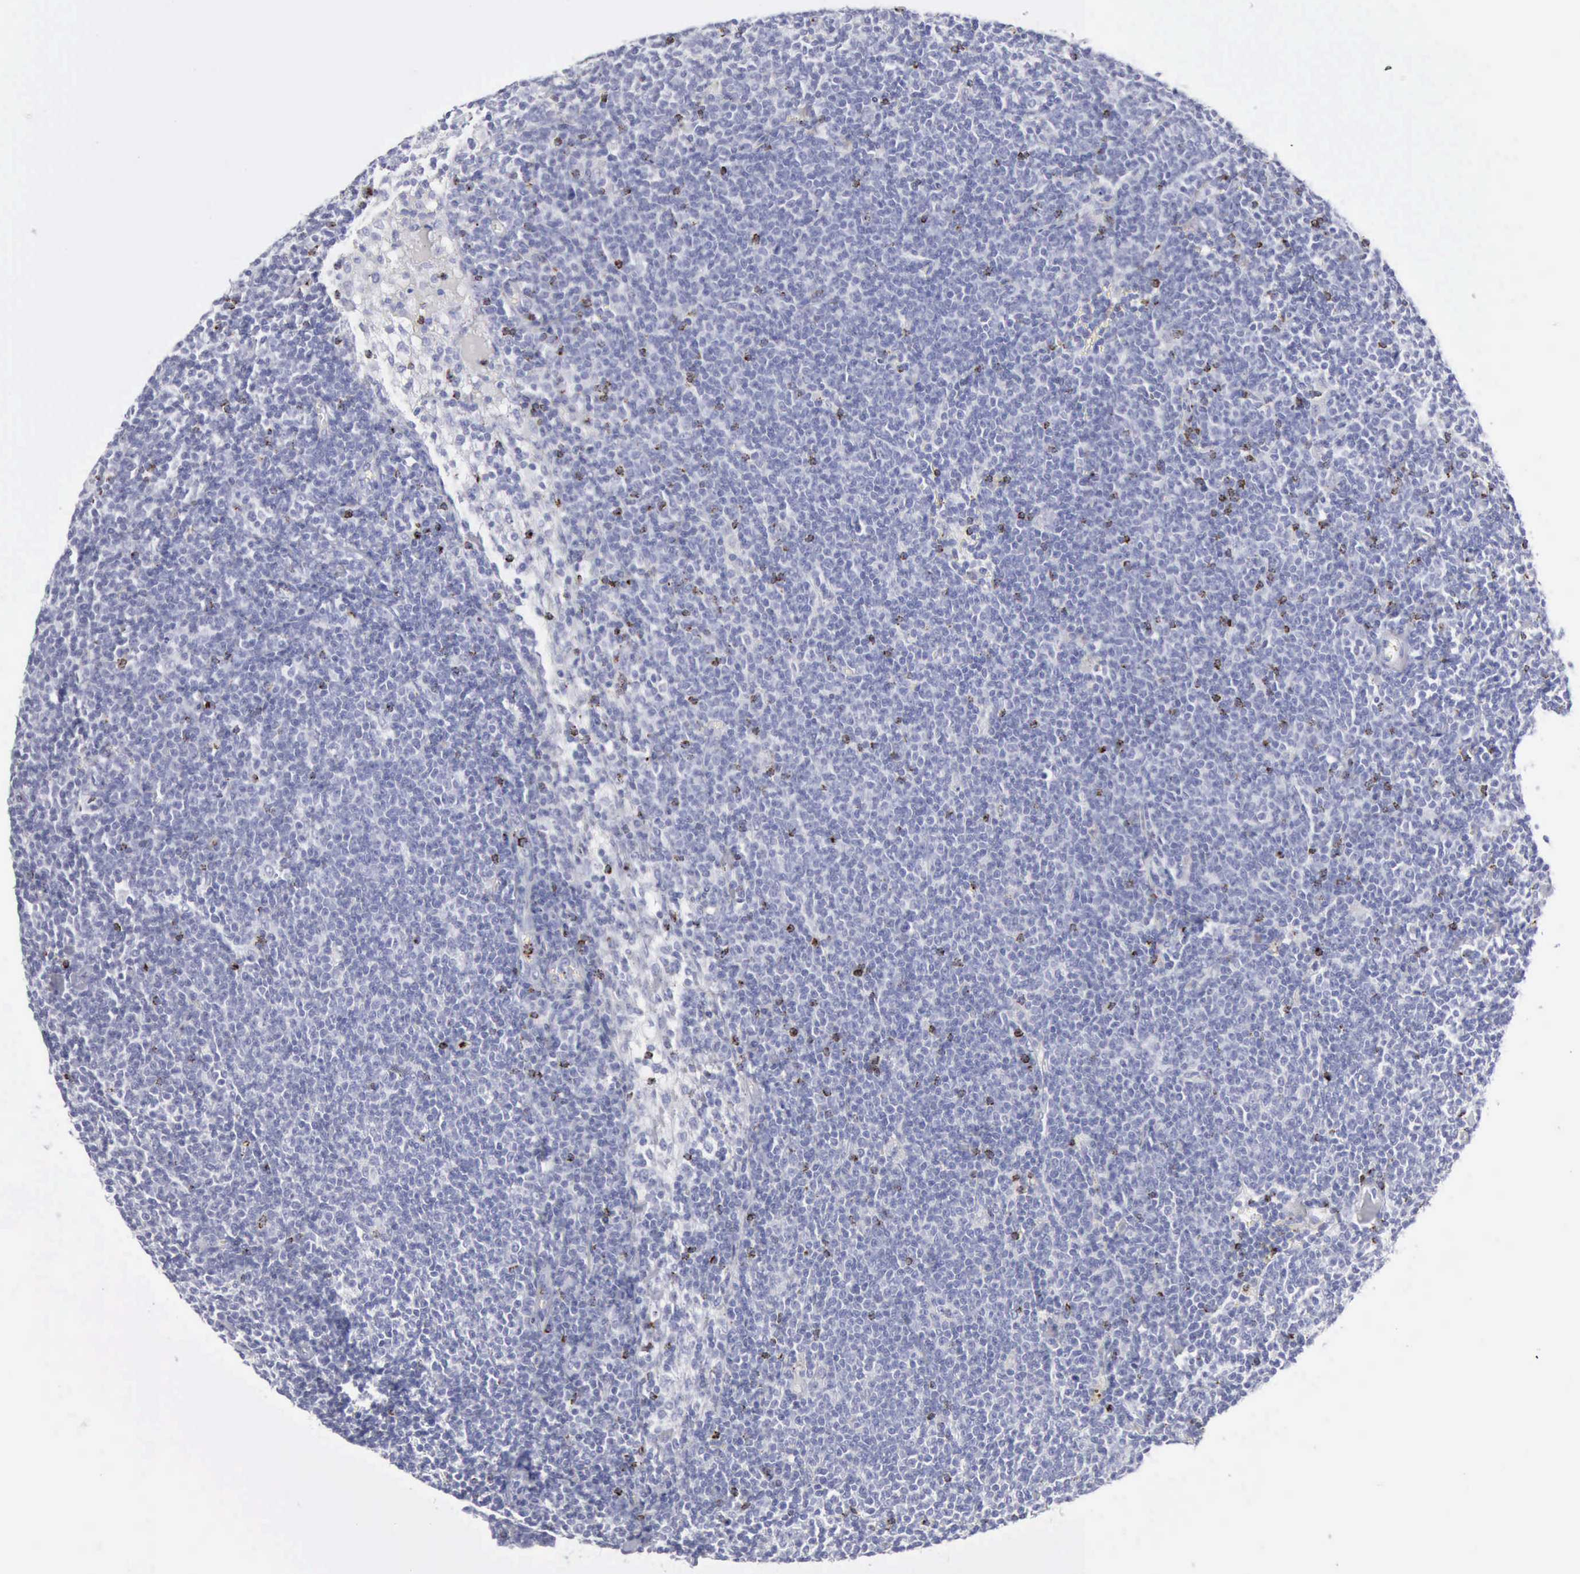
{"staining": {"intensity": "negative", "quantity": "none", "location": "none"}, "tissue": "lymphoma", "cell_type": "Tumor cells", "image_type": "cancer", "snomed": [{"axis": "morphology", "description": "Malignant lymphoma, non-Hodgkin's type, Low grade"}, {"axis": "topography", "description": "Lymph node"}], "caption": "Immunohistochemical staining of malignant lymphoma, non-Hodgkin's type (low-grade) reveals no significant positivity in tumor cells.", "gene": "GZMB", "patient": {"sex": "male", "age": 65}}